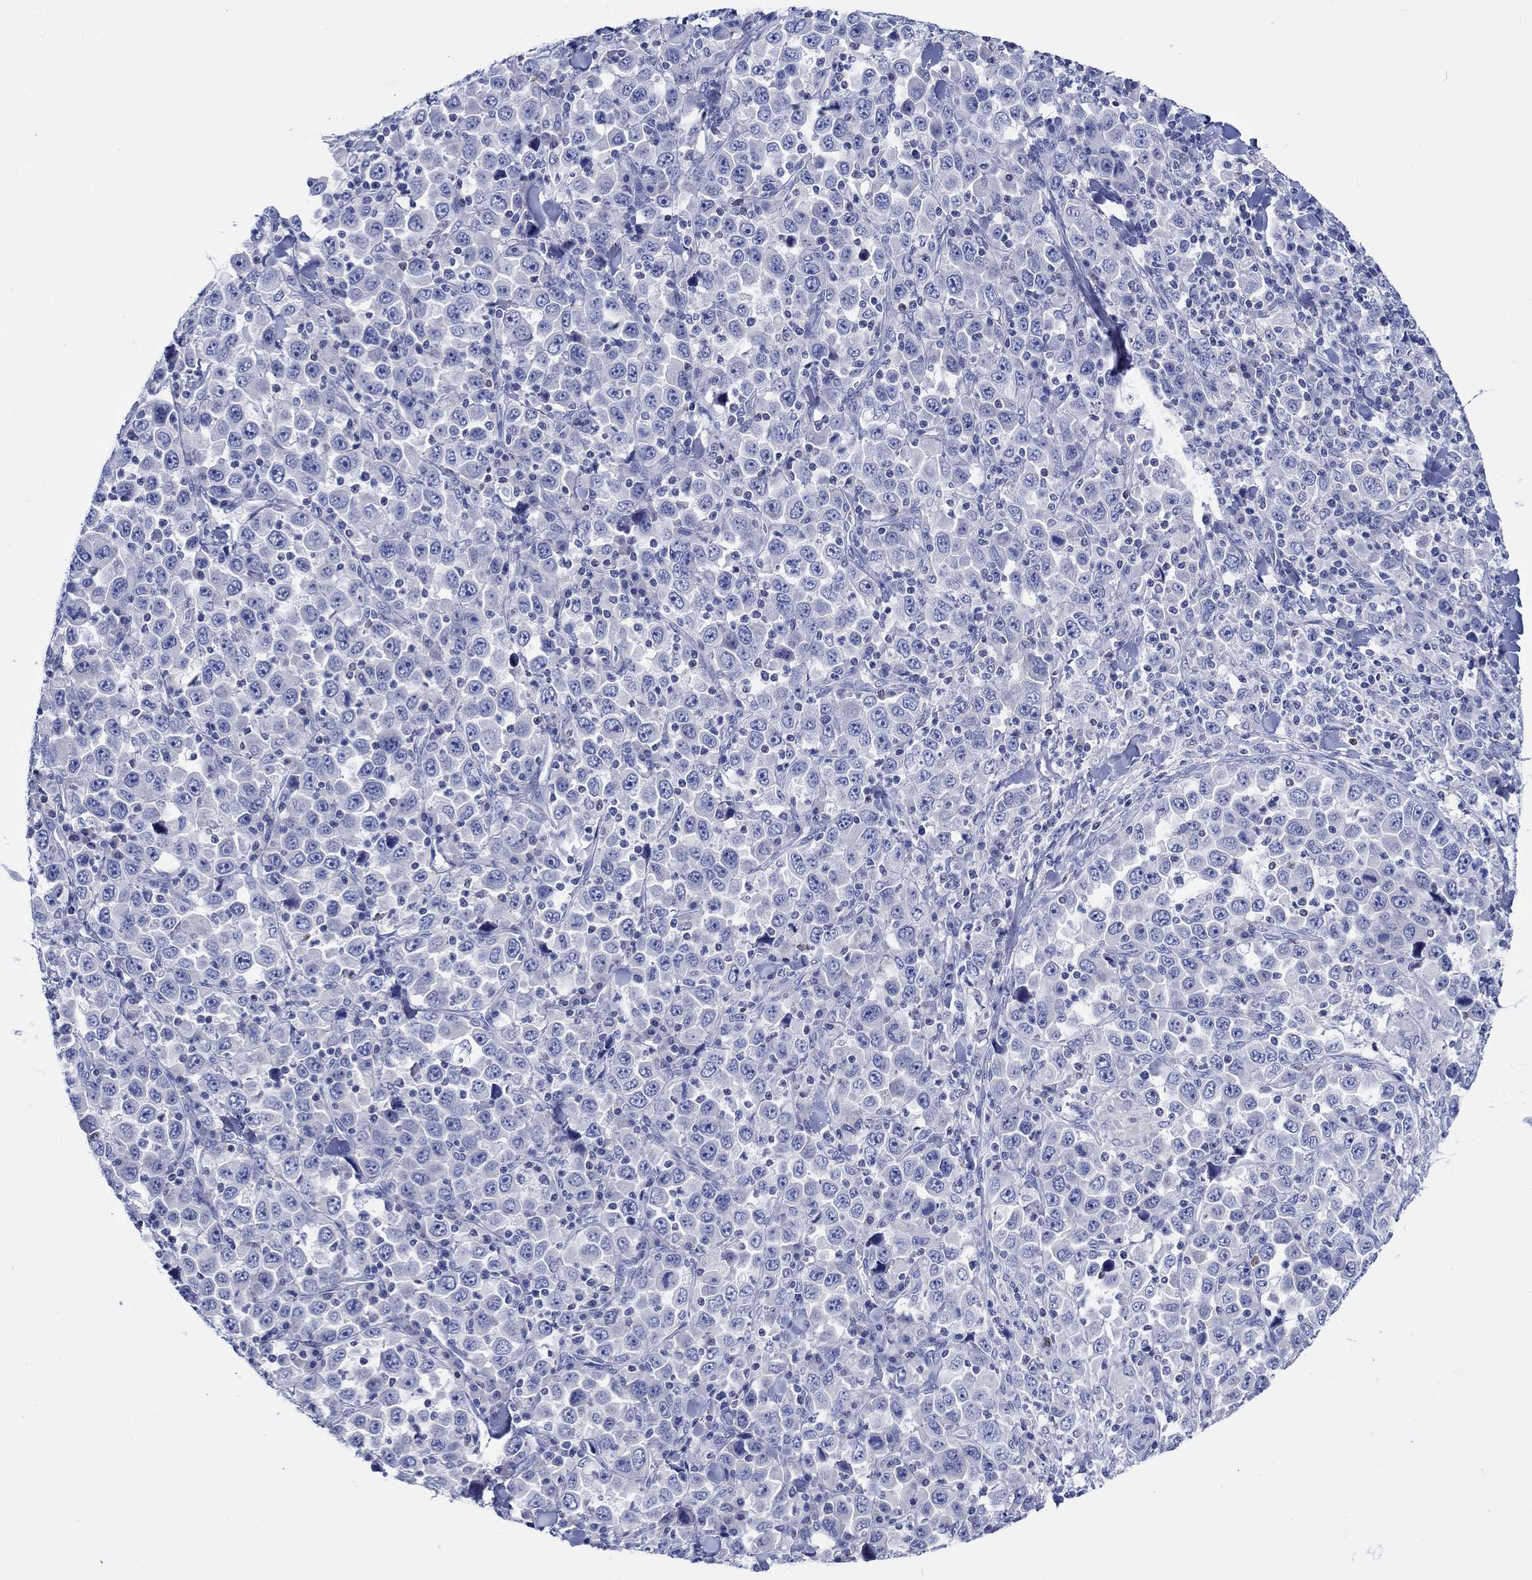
{"staining": {"intensity": "negative", "quantity": "none", "location": "none"}, "tissue": "stomach cancer", "cell_type": "Tumor cells", "image_type": "cancer", "snomed": [{"axis": "morphology", "description": "Normal tissue, NOS"}, {"axis": "morphology", "description": "Adenocarcinoma, NOS"}, {"axis": "topography", "description": "Stomach, upper"}, {"axis": "topography", "description": "Stomach"}], "caption": "Immunohistochemistry (IHC) photomicrograph of neoplastic tissue: stomach adenocarcinoma stained with DAB (3,3'-diaminobenzidine) shows no significant protein staining in tumor cells.", "gene": "PTPRN2", "patient": {"sex": "male", "age": 59}}